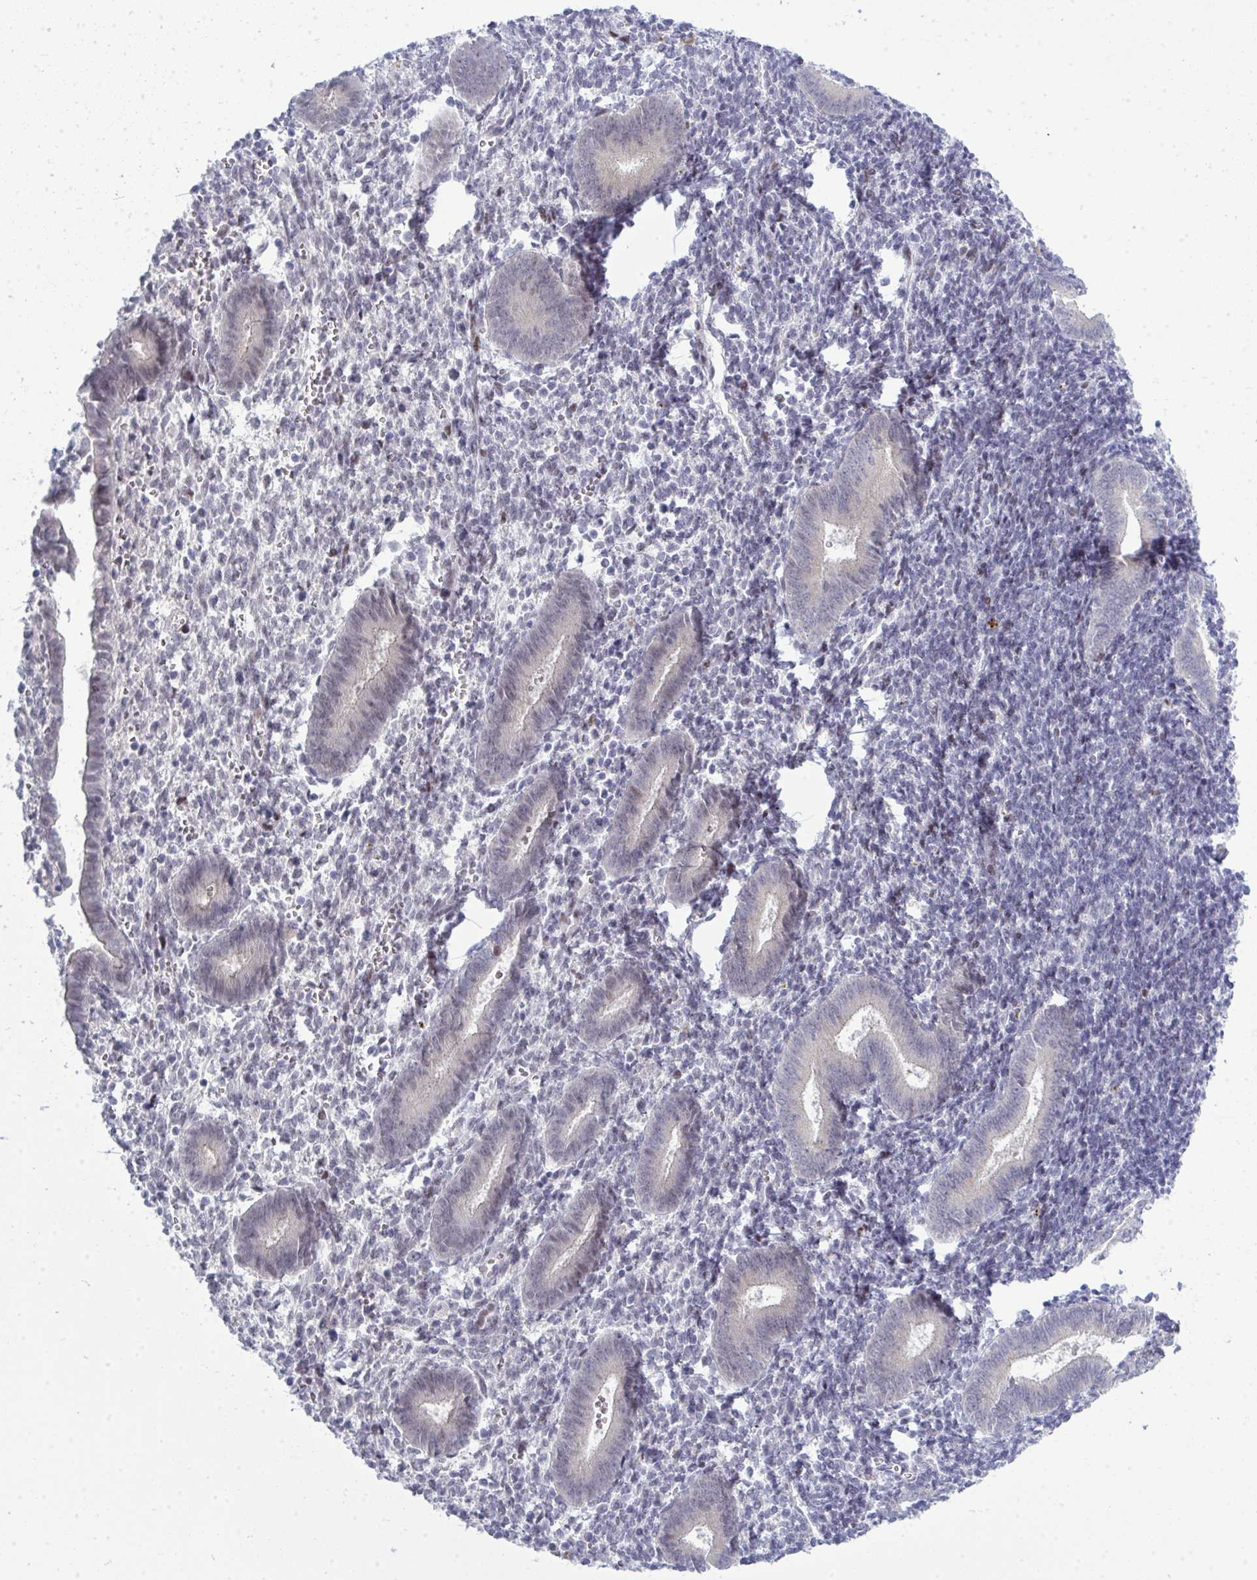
{"staining": {"intensity": "negative", "quantity": "none", "location": "none"}, "tissue": "endometrium", "cell_type": "Cells in endometrial stroma", "image_type": "normal", "snomed": [{"axis": "morphology", "description": "Normal tissue, NOS"}, {"axis": "topography", "description": "Endometrium"}], "caption": "High power microscopy micrograph of an immunohistochemistry (IHC) photomicrograph of benign endometrium, revealing no significant expression in cells in endometrial stroma. Nuclei are stained in blue.", "gene": "TAB1", "patient": {"sex": "female", "age": 25}}